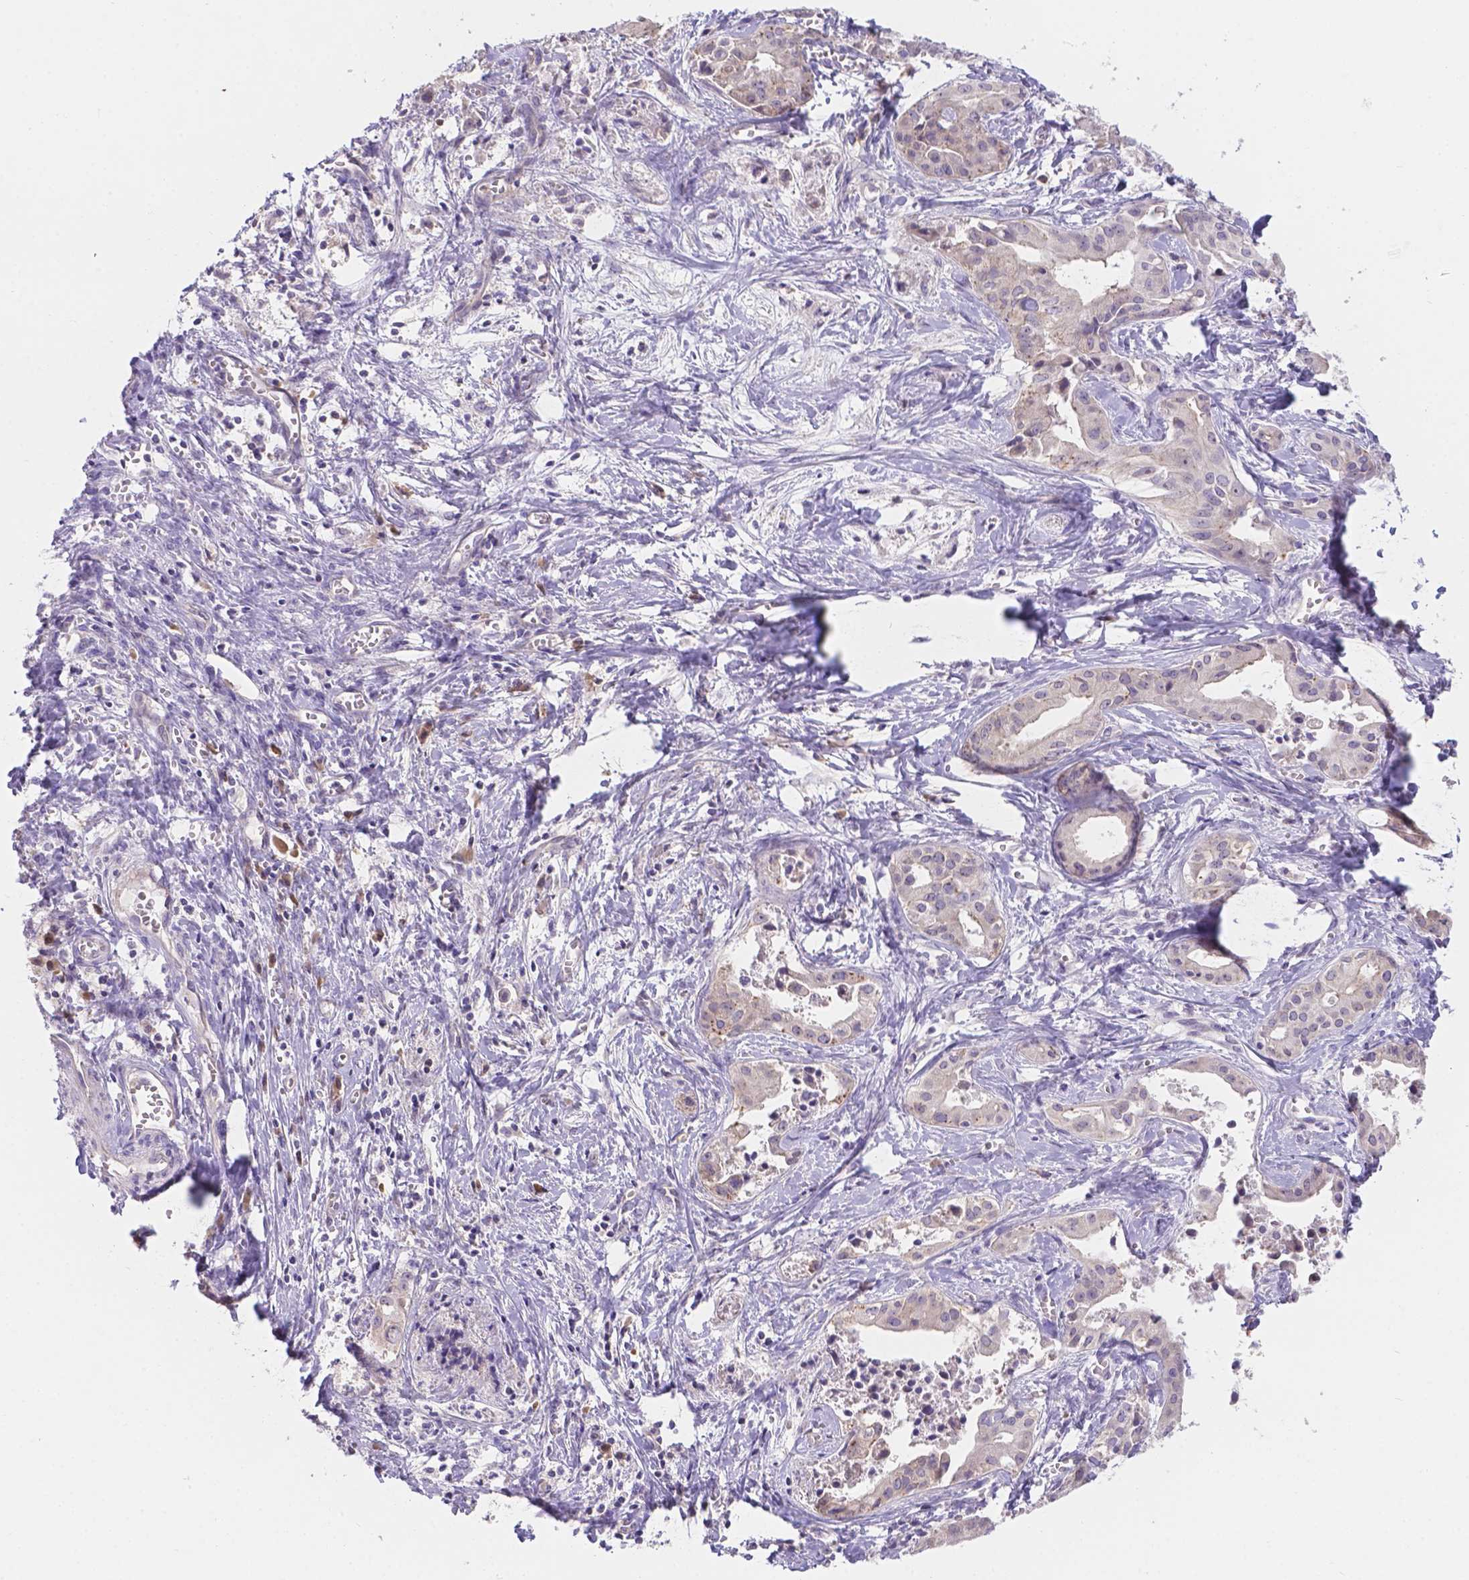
{"staining": {"intensity": "weak", "quantity": "<25%", "location": "cytoplasmic/membranous"}, "tissue": "liver cancer", "cell_type": "Tumor cells", "image_type": "cancer", "snomed": [{"axis": "morphology", "description": "Cholangiocarcinoma"}, {"axis": "topography", "description": "Liver"}], "caption": "Immunohistochemistry micrograph of neoplastic tissue: cholangiocarcinoma (liver) stained with DAB displays no significant protein expression in tumor cells.", "gene": "CD96", "patient": {"sex": "female", "age": 65}}